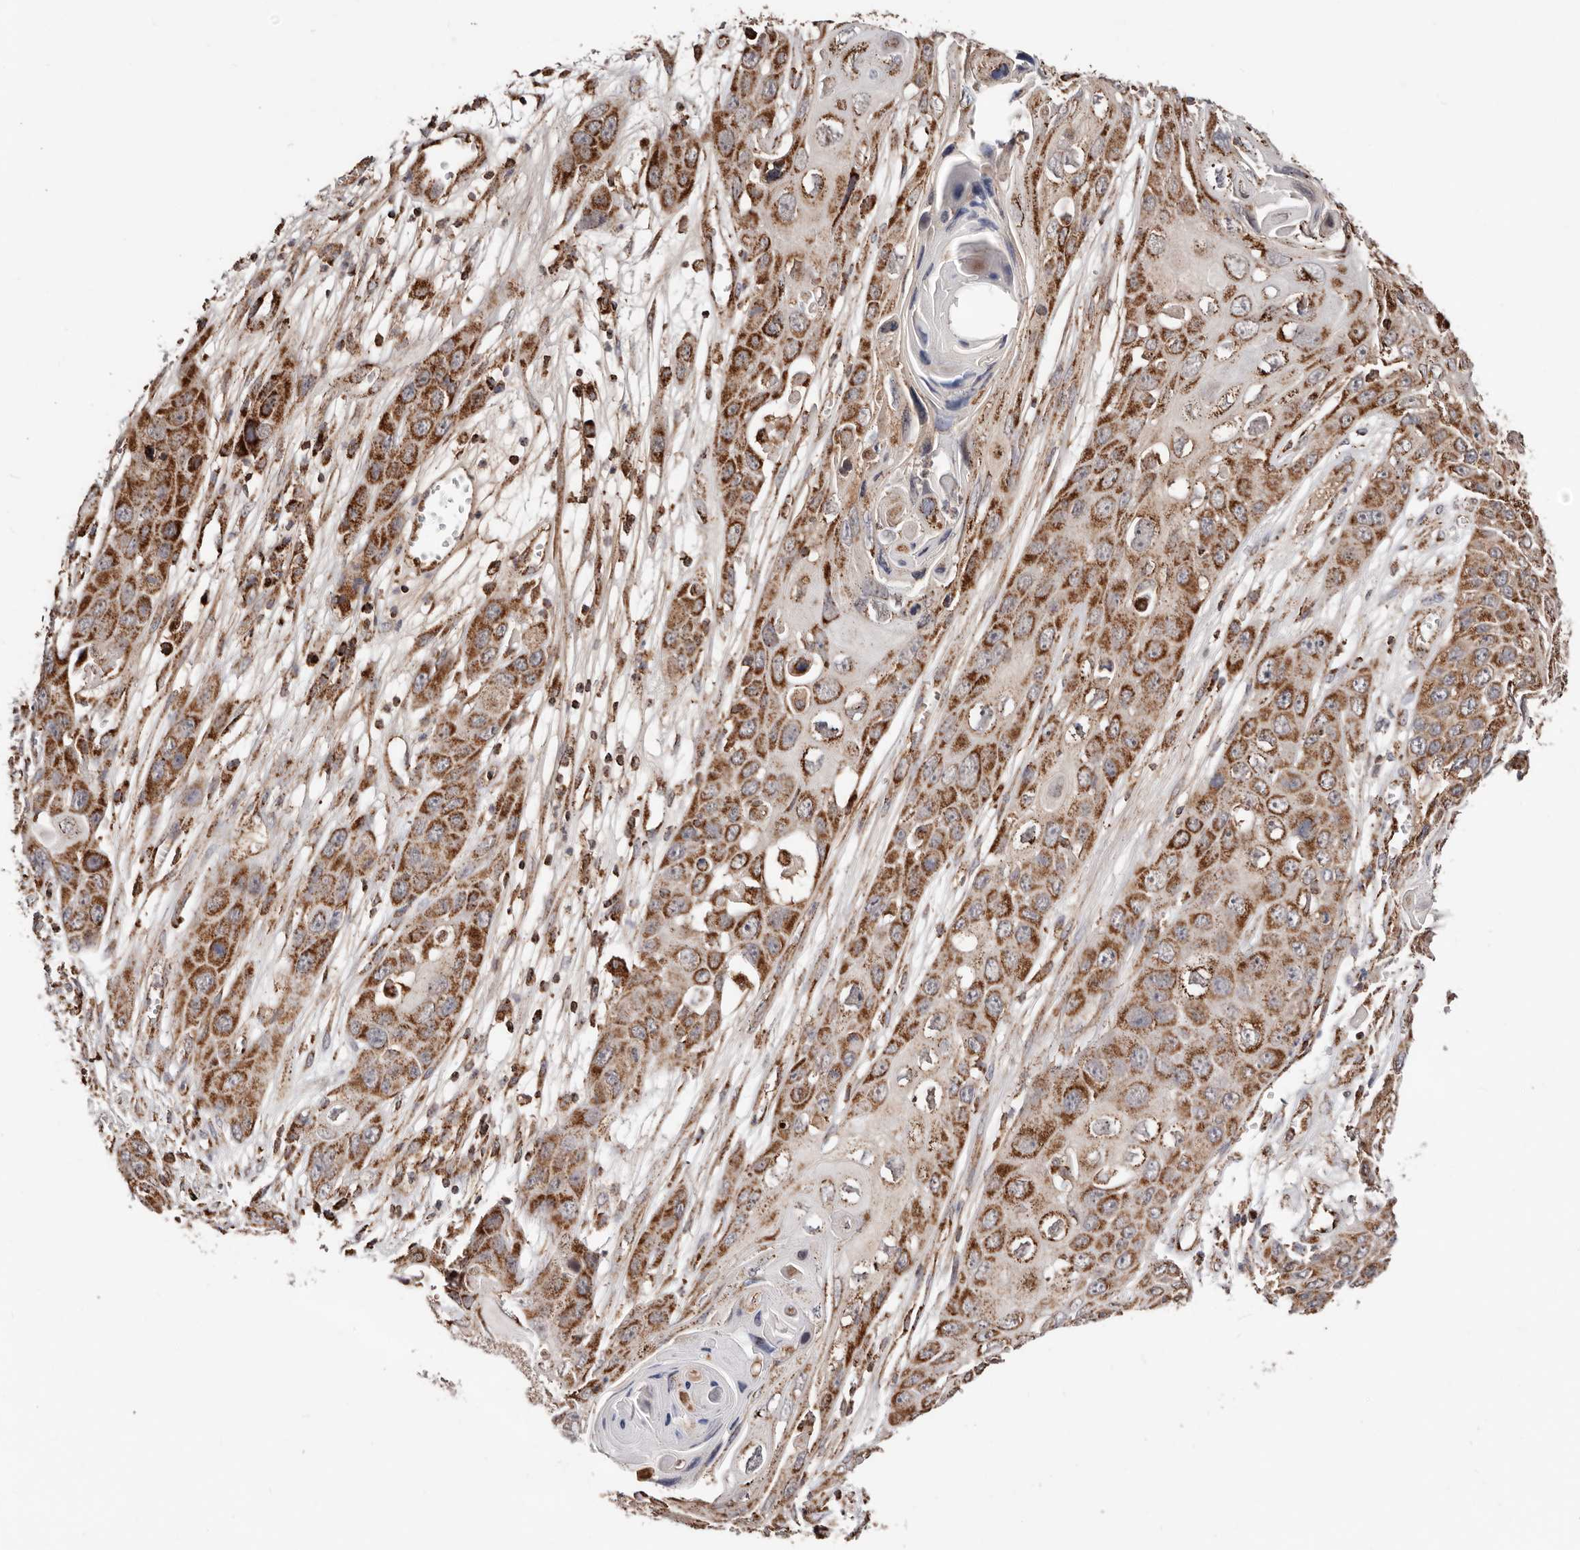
{"staining": {"intensity": "strong", "quantity": ">75%", "location": "cytoplasmic/membranous"}, "tissue": "skin cancer", "cell_type": "Tumor cells", "image_type": "cancer", "snomed": [{"axis": "morphology", "description": "Squamous cell carcinoma, NOS"}, {"axis": "topography", "description": "Skin"}], "caption": "Strong cytoplasmic/membranous staining is seen in about >75% of tumor cells in squamous cell carcinoma (skin).", "gene": "PRKACB", "patient": {"sex": "male", "age": 55}}